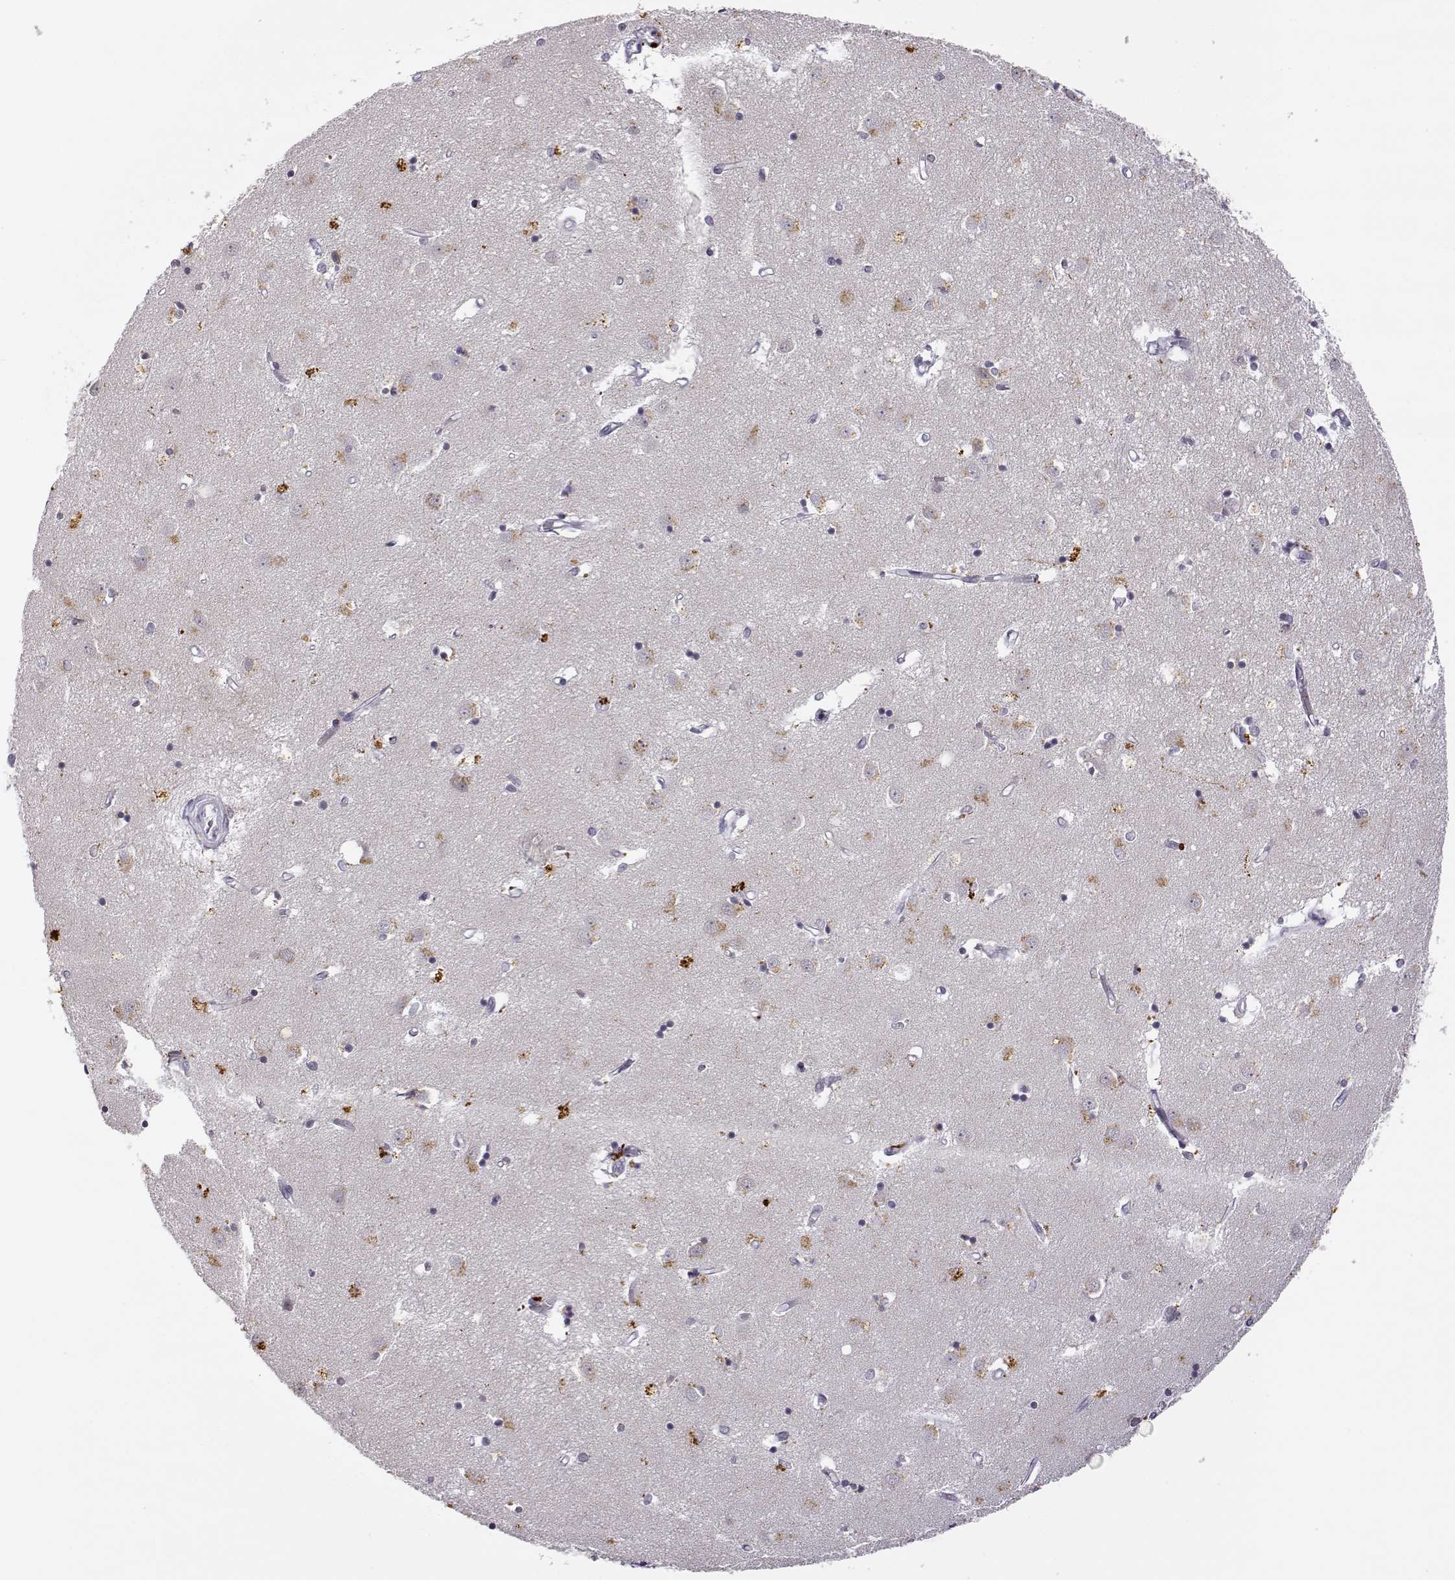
{"staining": {"intensity": "negative", "quantity": "none", "location": "none"}, "tissue": "caudate", "cell_type": "Glial cells", "image_type": "normal", "snomed": [{"axis": "morphology", "description": "Normal tissue, NOS"}, {"axis": "topography", "description": "Lateral ventricle wall"}], "caption": "High power microscopy histopathology image of an immunohistochemistry photomicrograph of unremarkable caudate, revealing no significant expression in glial cells.", "gene": "VGF", "patient": {"sex": "male", "age": 54}}